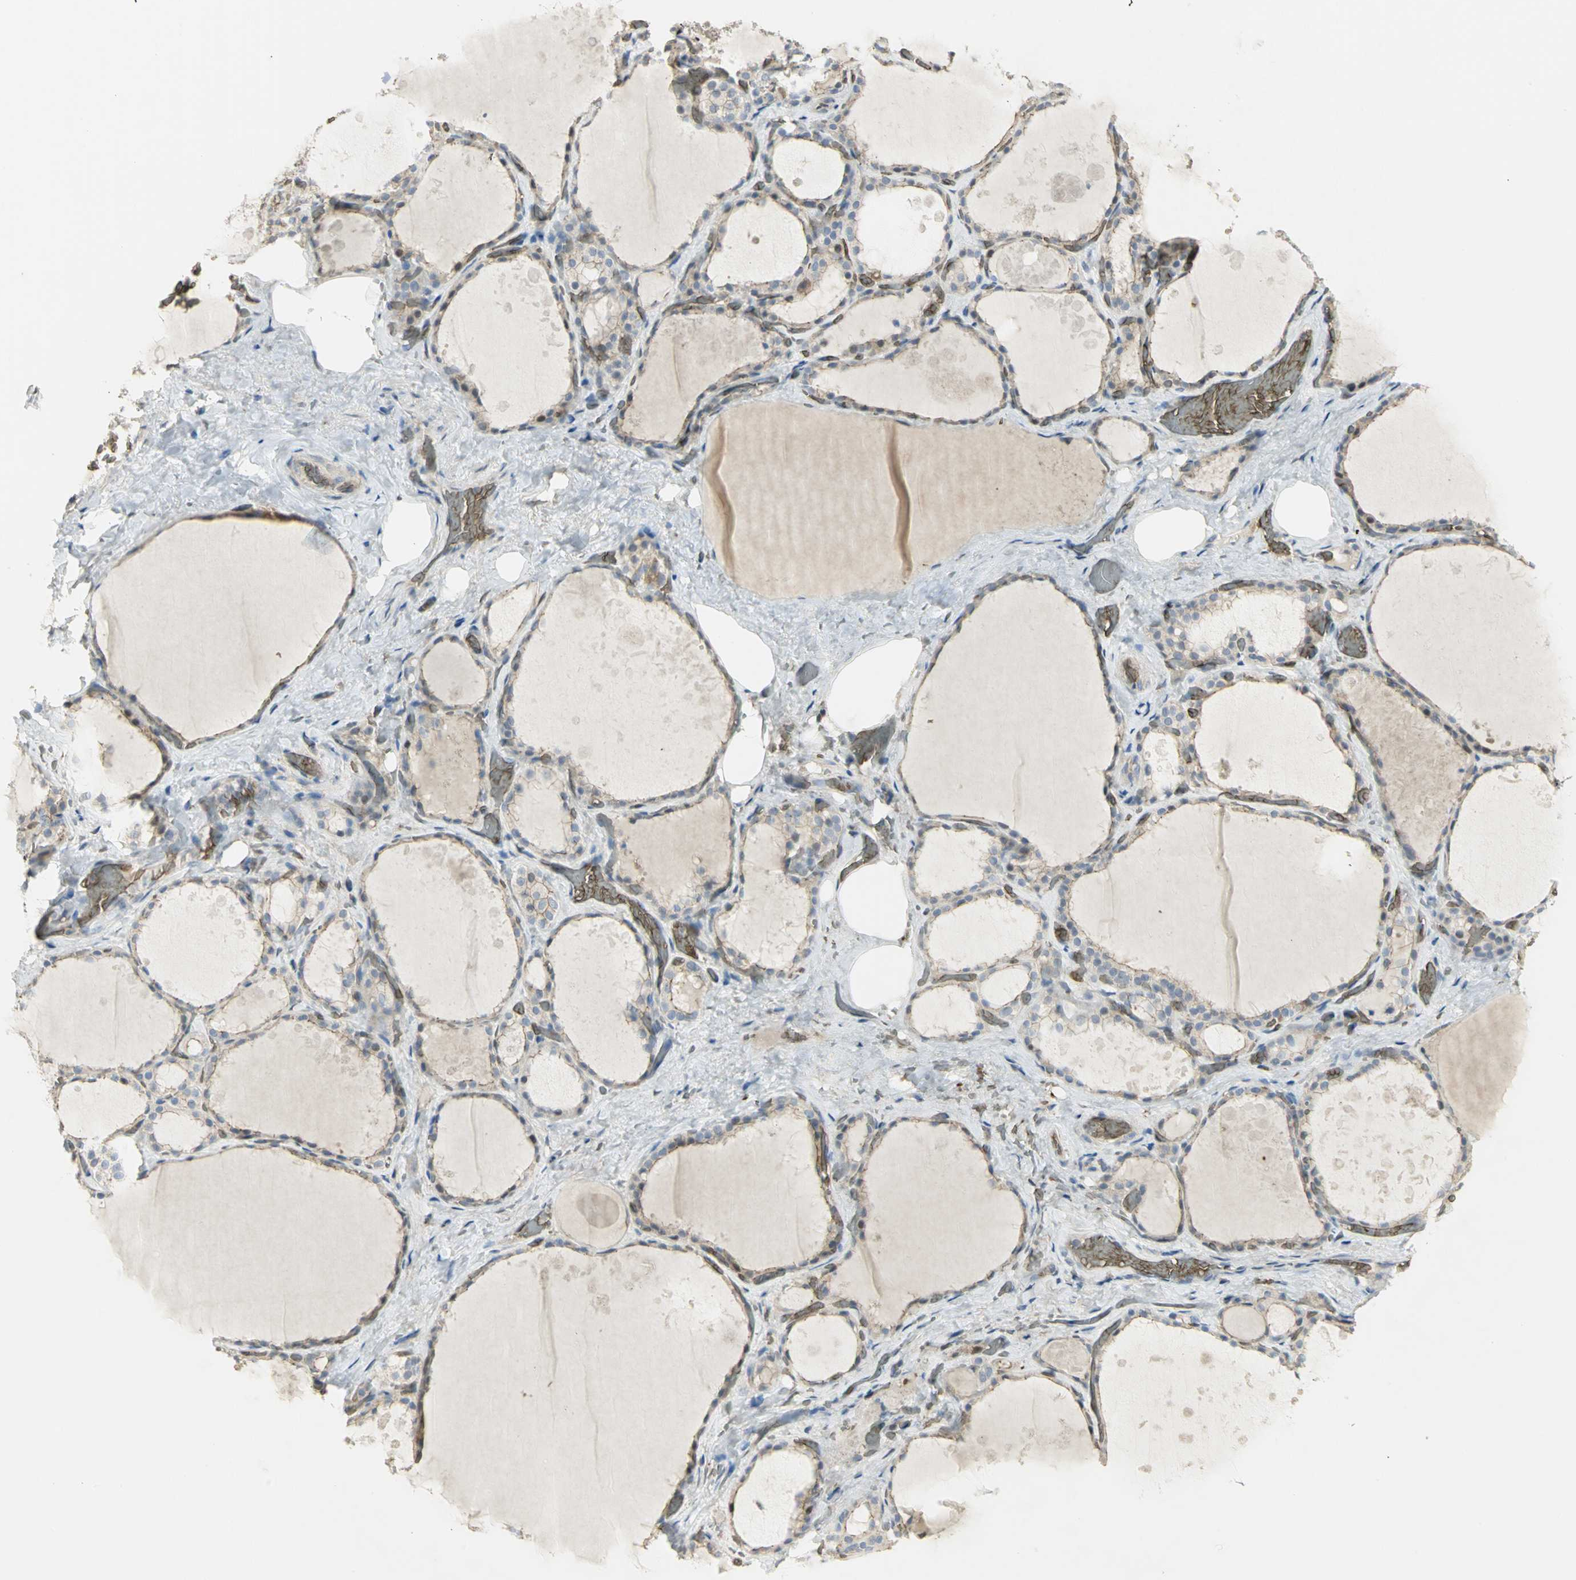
{"staining": {"intensity": "negative", "quantity": "none", "location": "none"}, "tissue": "thyroid gland", "cell_type": "Glandular cells", "image_type": "normal", "snomed": [{"axis": "morphology", "description": "Normal tissue, NOS"}, {"axis": "topography", "description": "Thyroid gland"}], "caption": "The image shows no significant expression in glandular cells of thyroid gland.", "gene": "ANK1", "patient": {"sex": "male", "age": 61}}